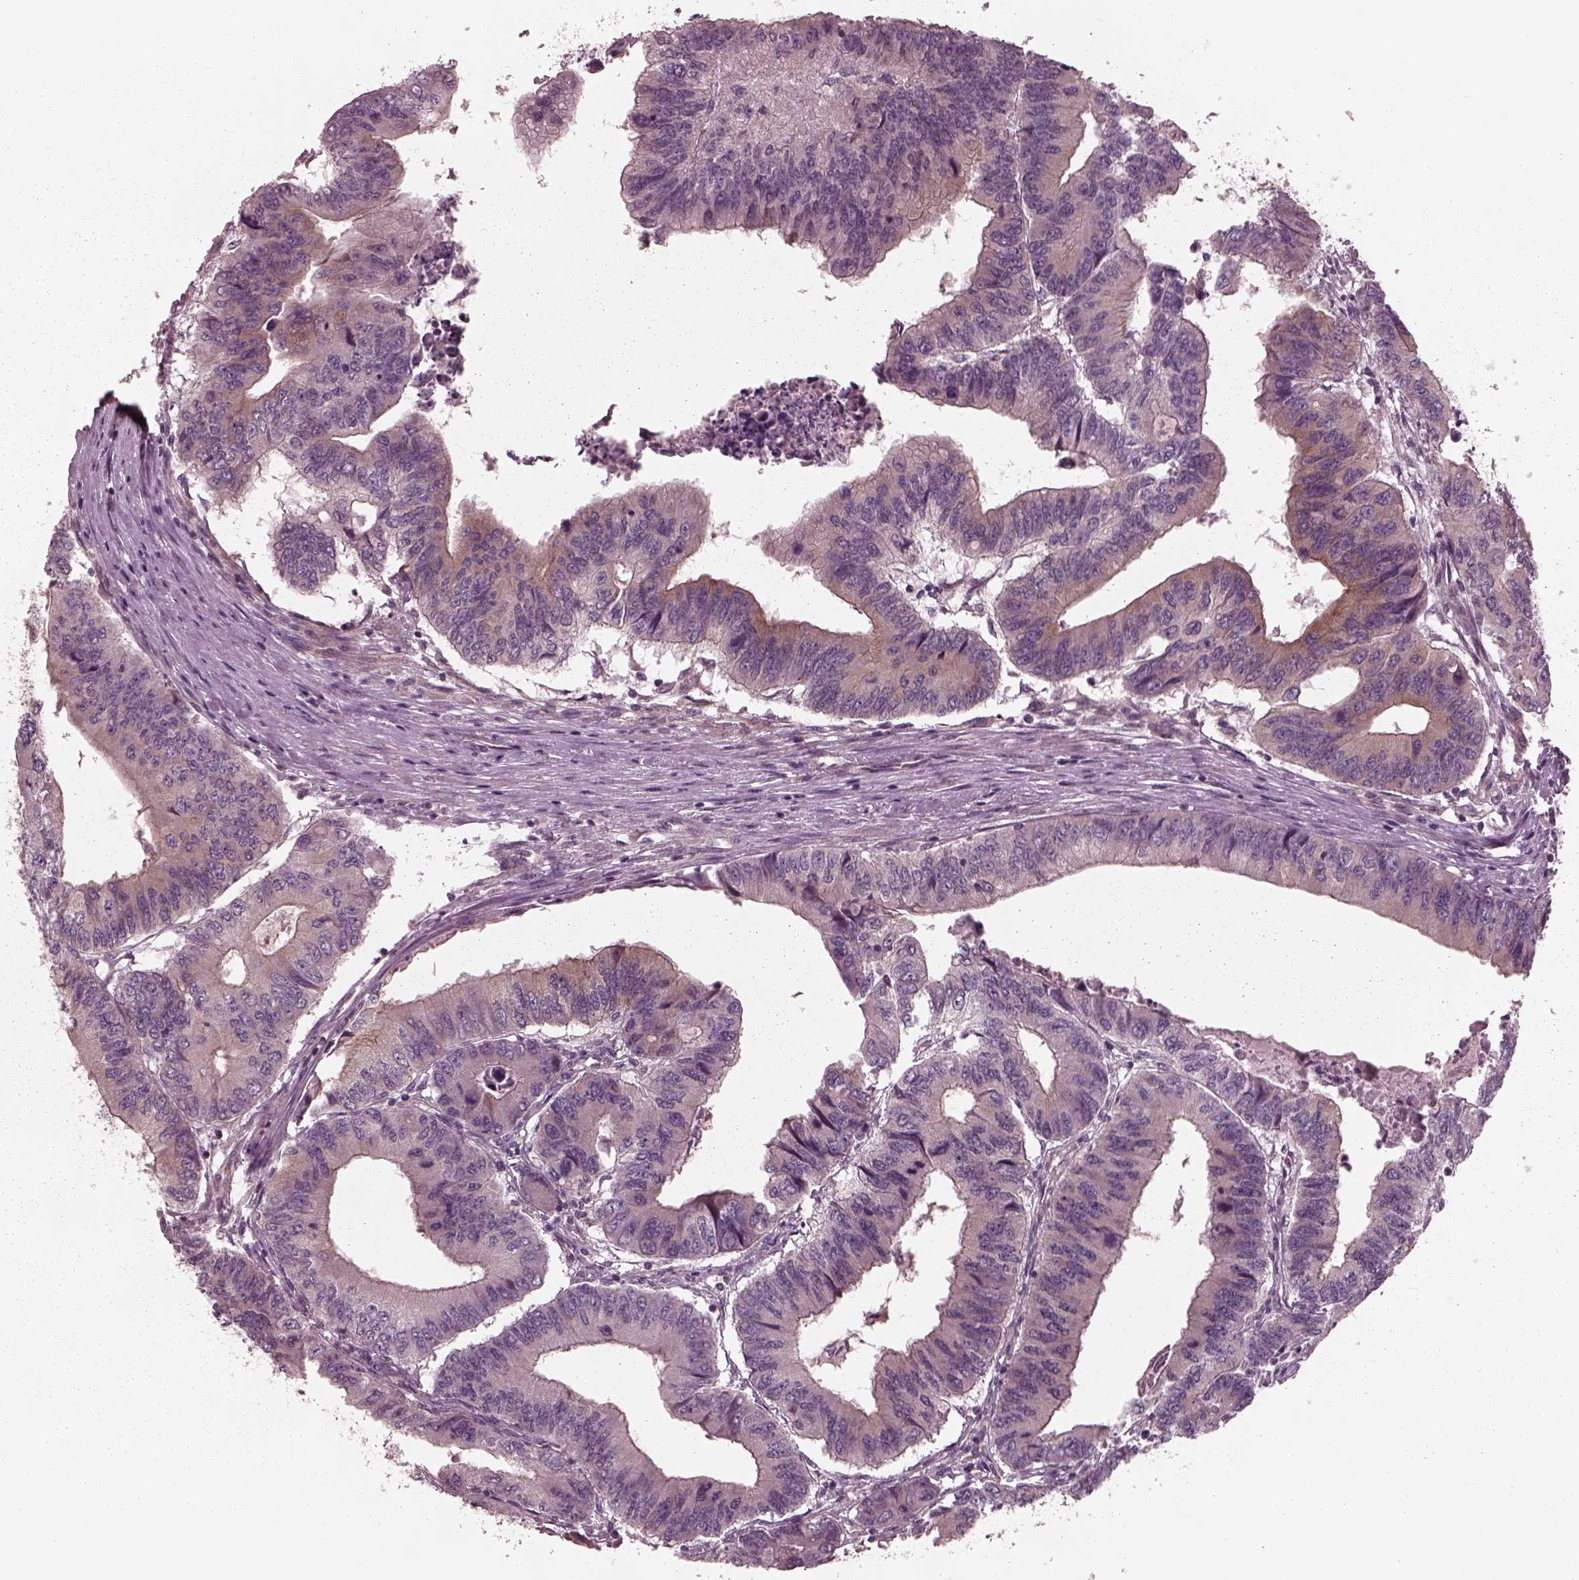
{"staining": {"intensity": "moderate", "quantity": ">75%", "location": "cytoplasmic/membranous"}, "tissue": "colorectal cancer", "cell_type": "Tumor cells", "image_type": "cancer", "snomed": [{"axis": "morphology", "description": "Adenocarcinoma, NOS"}, {"axis": "topography", "description": "Colon"}], "caption": "Approximately >75% of tumor cells in colorectal cancer (adenocarcinoma) demonstrate moderate cytoplasmic/membranous protein expression as visualized by brown immunohistochemical staining.", "gene": "TUBG1", "patient": {"sex": "male", "age": 53}}